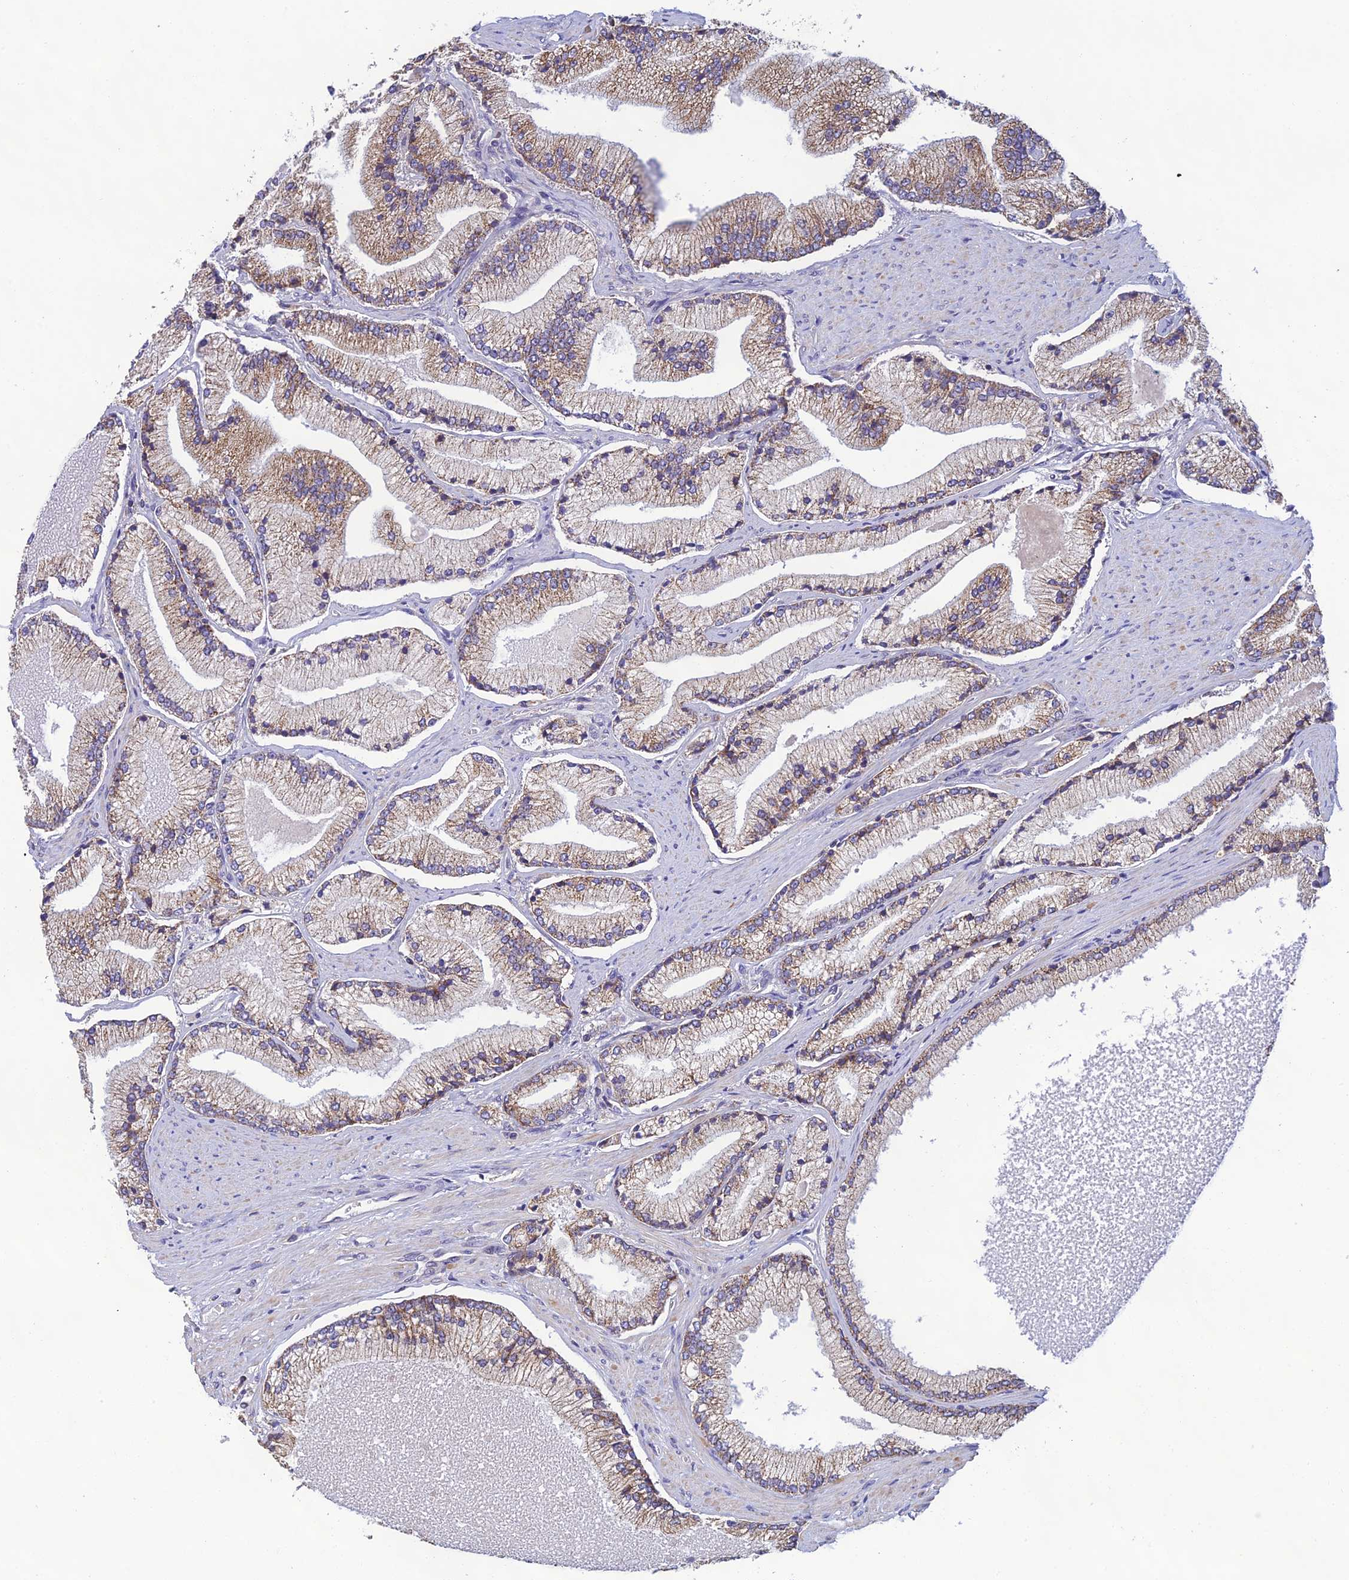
{"staining": {"intensity": "weak", "quantity": "25%-75%", "location": "cytoplasmic/membranous"}, "tissue": "prostate cancer", "cell_type": "Tumor cells", "image_type": "cancer", "snomed": [{"axis": "morphology", "description": "Adenocarcinoma, High grade"}, {"axis": "topography", "description": "Prostate"}], "caption": "The photomicrograph exhibits staining of prostate cancer, revealing weak cytoplasmic/membranous protein staining (brown color) within tumor cells.", "gene": "MRNIP", "patient": {"sex": "male", "age": 67}}